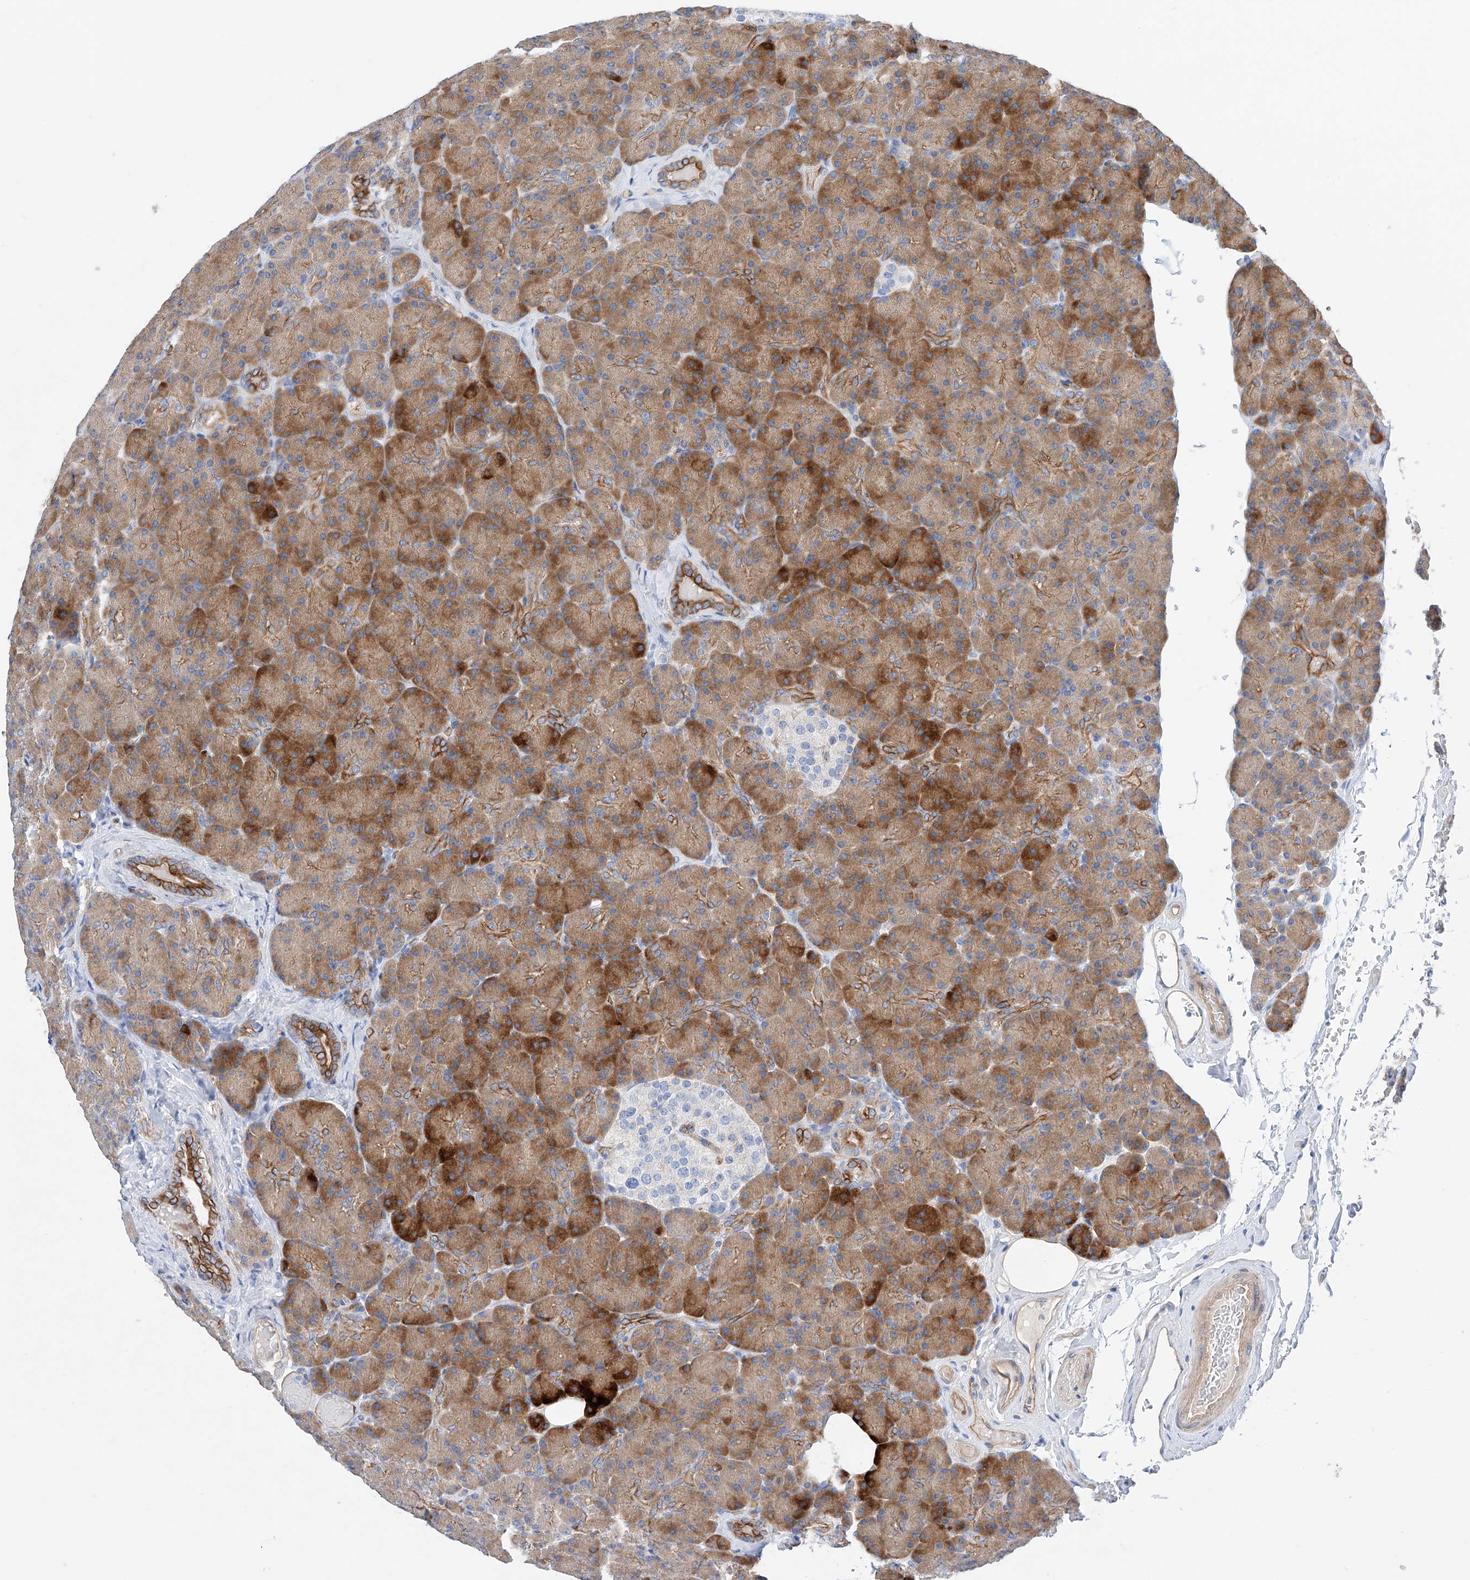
{"staining": {"intensity": "strong", "quantity": "<25%", "location": "cytoplasmic/membranous"}, "tissue": "pancreas", "cell_type": "Exocrine glandular cells", "image_type": "normal", "snomed": [{"axis": "morphology", "description": "Normal tissue, NOS"}, {"axis": "topography", "description": "Pancreas"}], "caption": "A high-resolution histopathology image shows immunohistochemistry (IHC) staining of unremarkable pancreas, which exhibits strong cytoplasmic/membranous positivity in approximately <25% of exocrine glandular cells. The protein of interest is stained brown, and the nuclei are stained in blue (DAB (3,3'-diaminobenzidine) IHC with brightfield microscopy, high magnification).", "gene": "SBSPON", "patient": {"sex": "female", "age": 43}}